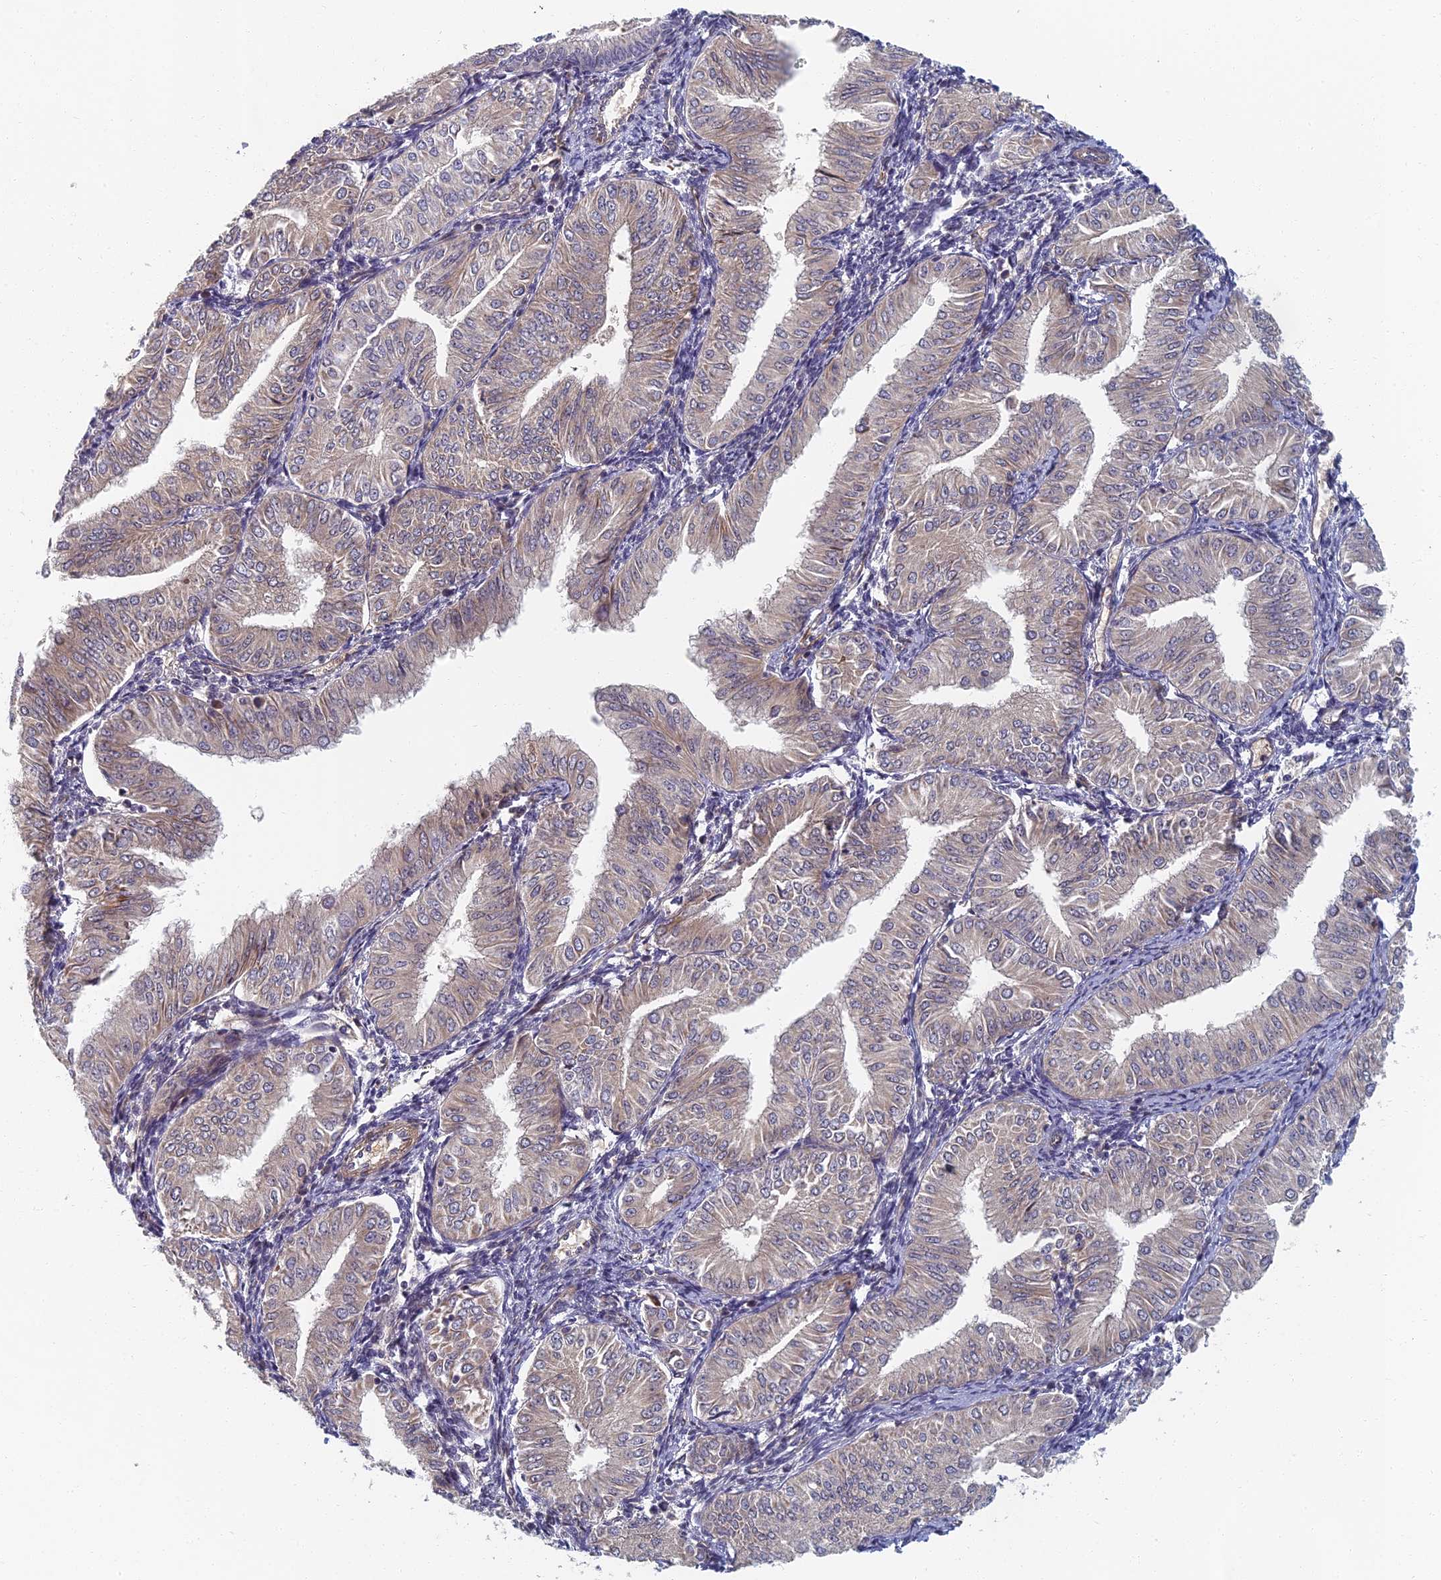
{"staining": {"intensity": "negative", "quantity": "none", "location": "none"}, "tissue": "endometrial cancer", "cell_type": "Tumor cells", "image_type": "cancer", "snomed": [{"axis": "morphology", "description": "Normal tissue, NOS"}, {"axis": "morphology", "description": "Adenocarcinoma, NOS"}, {"axis": "topography", "description": "Endometrium"}], "caption": "Immunohistochemistry histopathology image of neoplastic tissue: human endometrial cancer stained with DAB displays no significant protein staining in tumor cells.", "gene": "ABCB10", "patient": {"sex": "female", "age": 53}}